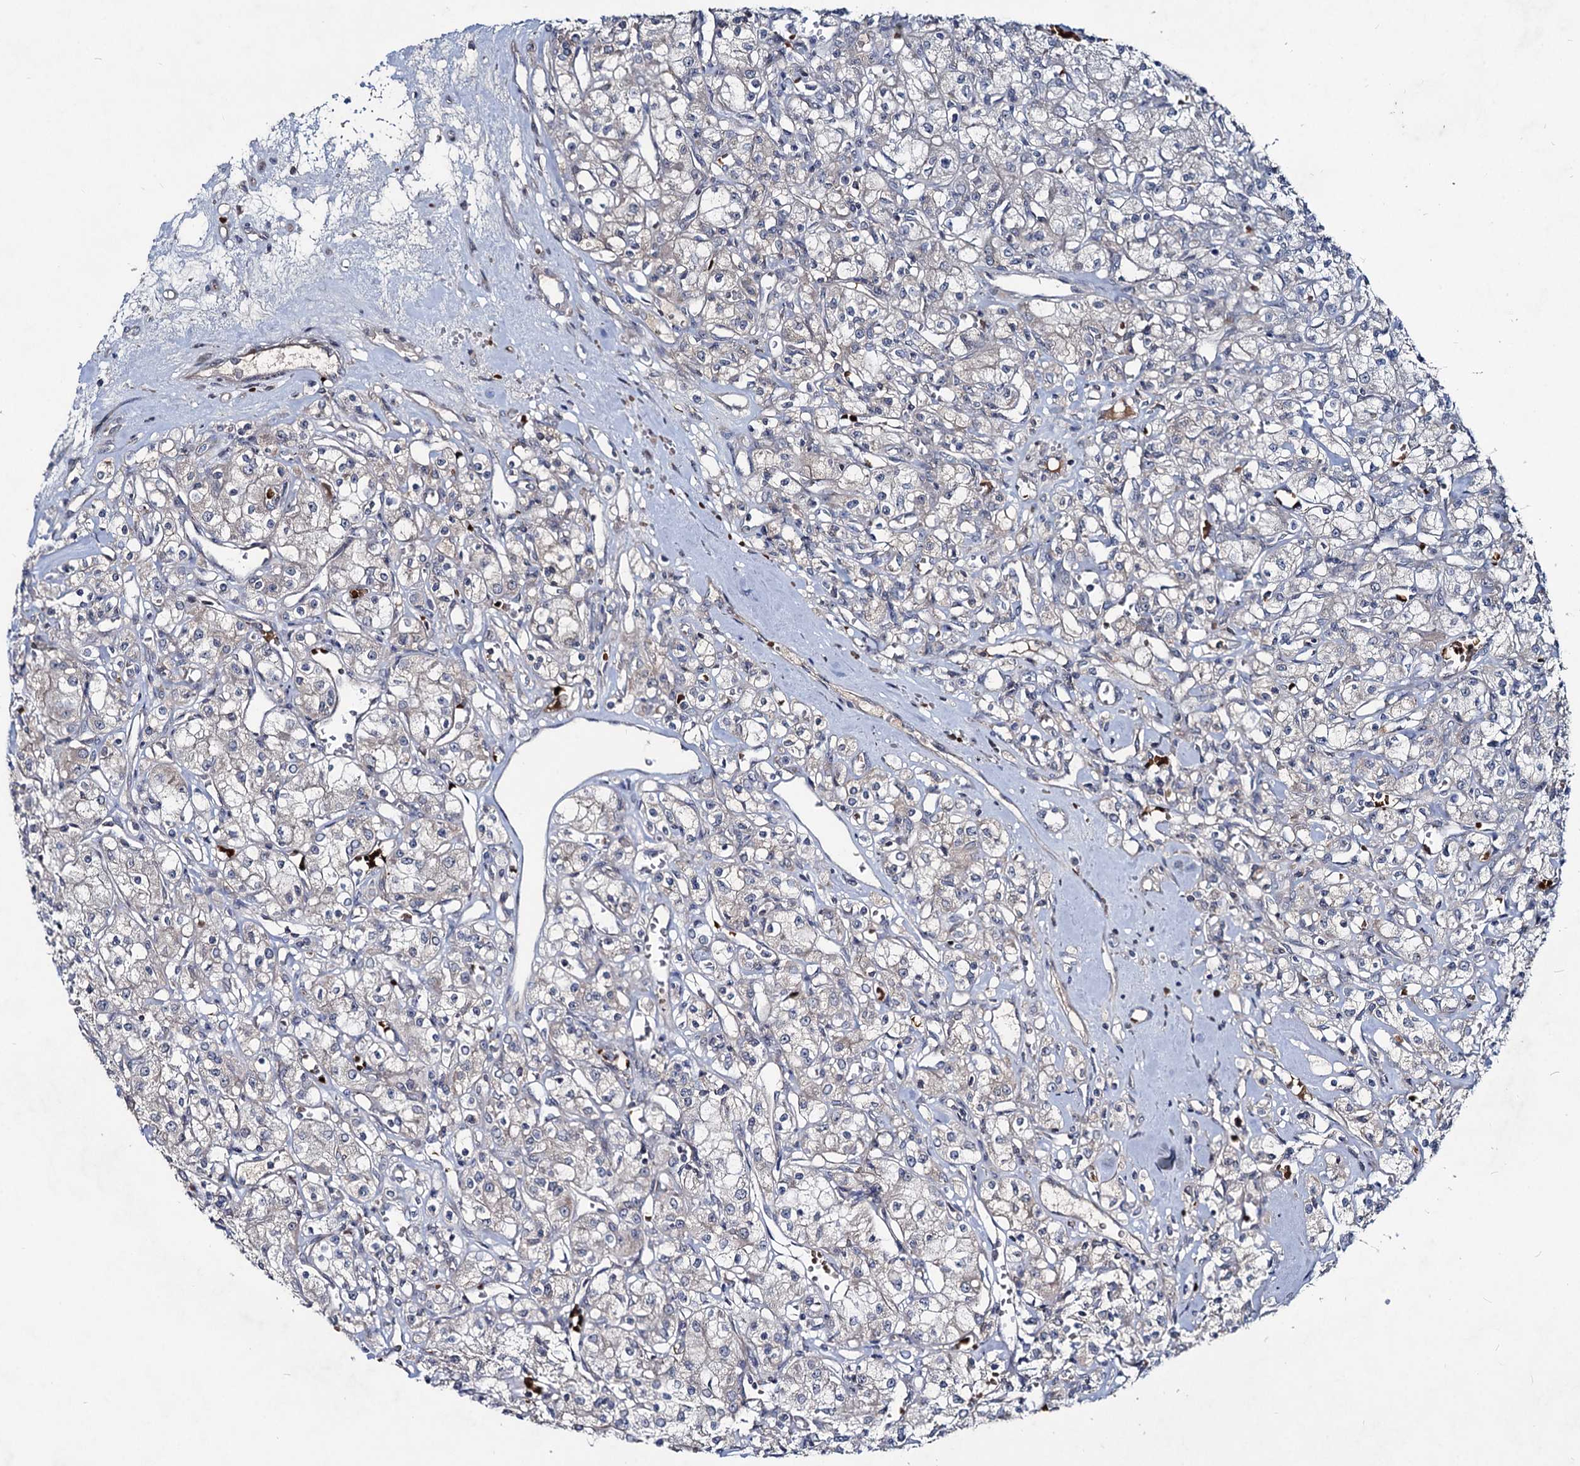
{"staining": {"intensity": "negative", "quantity": "none", "location": "none"}, "tissue": "renal cancer", "cell_type": "Tumor cells", "image_type": "cancer", "snomed": [{"axis": "morphology", "description": "Adenocarcinoma, NOS"}, {"axis": "topography", "description": "Kidney"}], "caption": "Immunohistochemical staining of human renal cancer (adenocarcinoma) shows no significant expression in tumor cells.", "gene": "RNF6", "patient": {"sex": "female", "age": 59}}